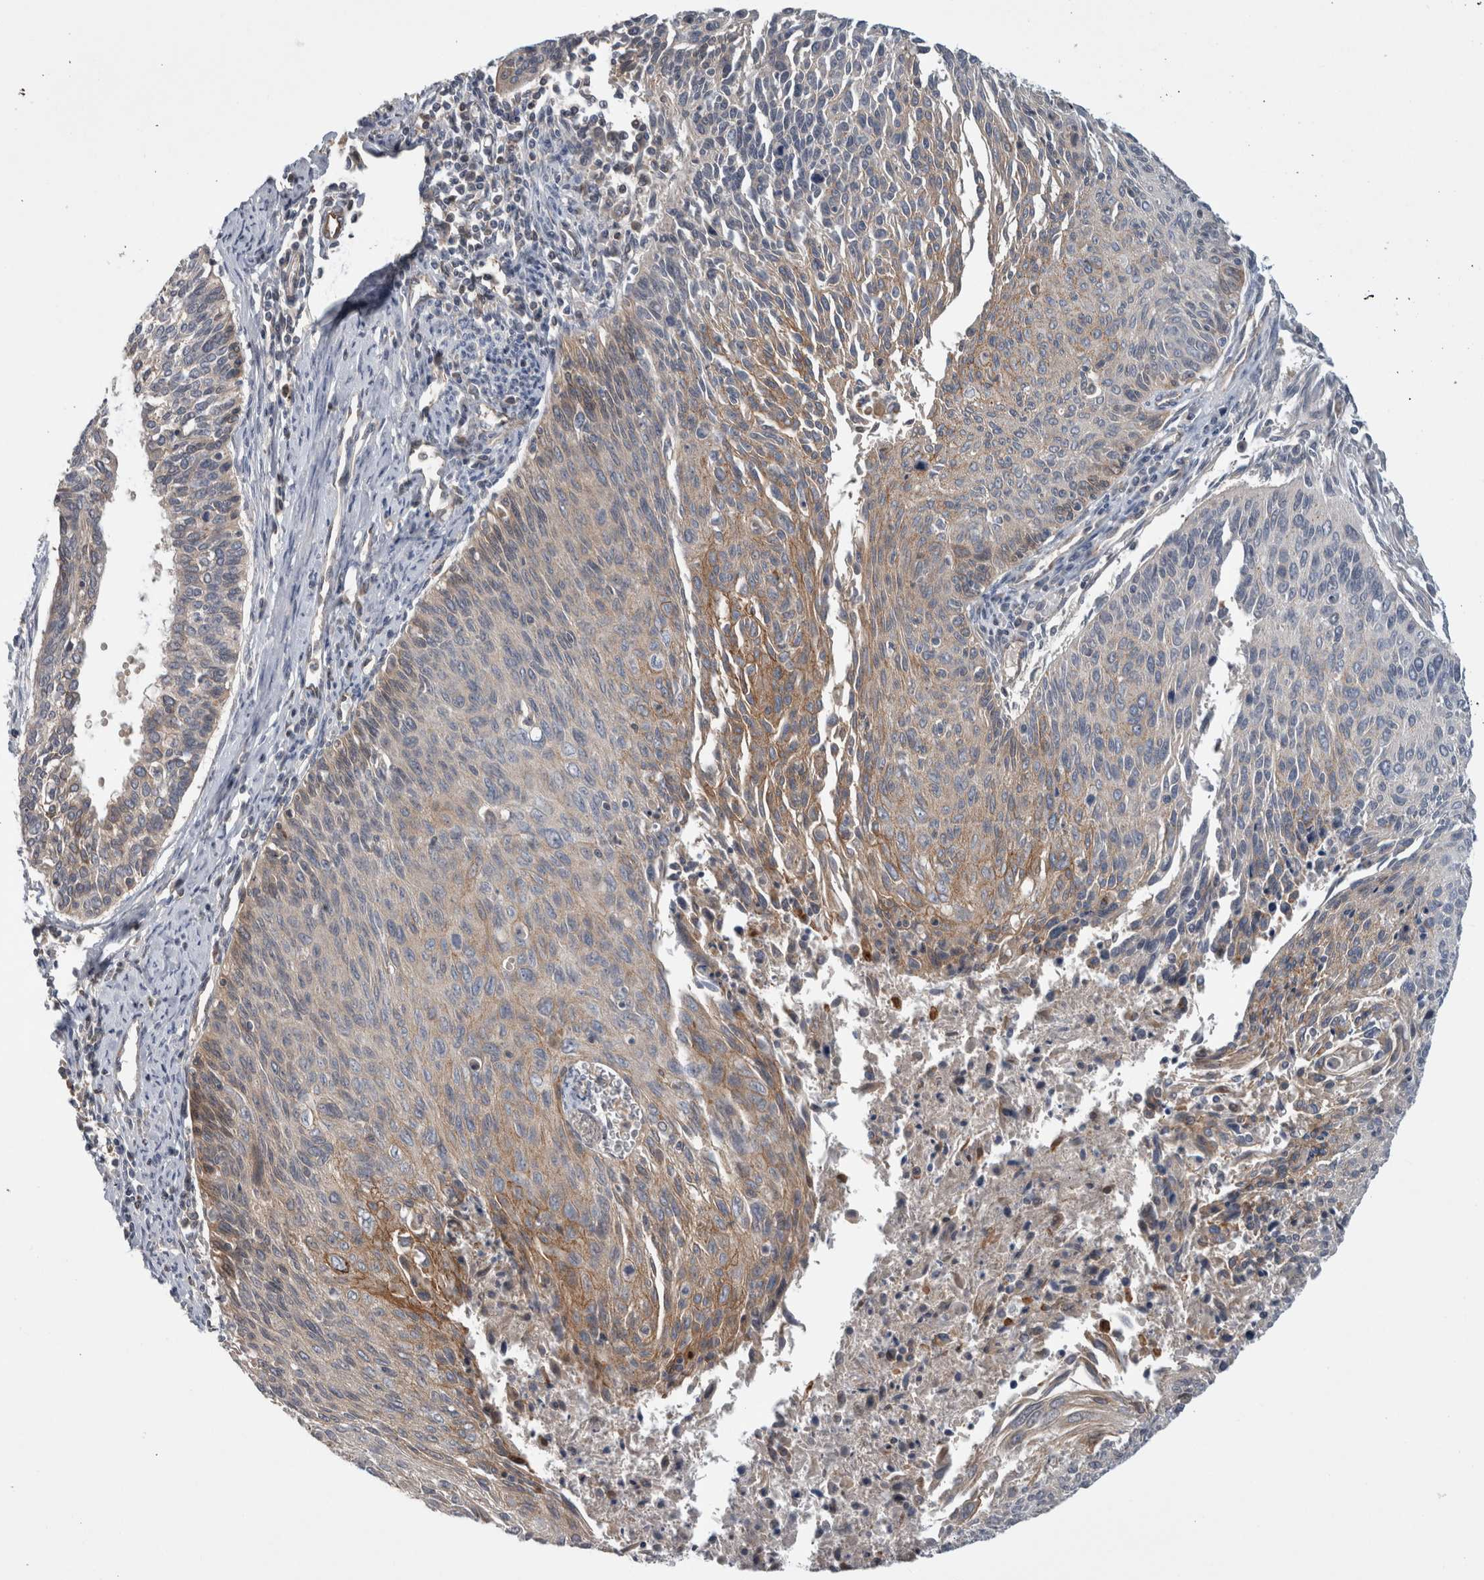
{"staining": {"intensity": "moderate", "quantity": "<25%", "location": "cytoplasmic/membranous"}, "tissue": "cervical cancer", "cell_type": "Tumor cells", "image_type": "cancer", "snomed": [{"axis": "morphology", "description": "Squamous cell carcinoma, NOS"}, {"axis": "topography", "description": "Cervix"}], "caption": "IHC histopathology image of neoplastic tissue: human squamous cell carcinoma (cervical) stained using immunohistochemistry displays low levels of moderate protein expression localized specifically in the cytoplasmic/membranous of tumor cells, appearing as a cytoplasmic/membranous brown color.", "gene": "TARBP1", "patient": {"sex": "female", "age": 55}}